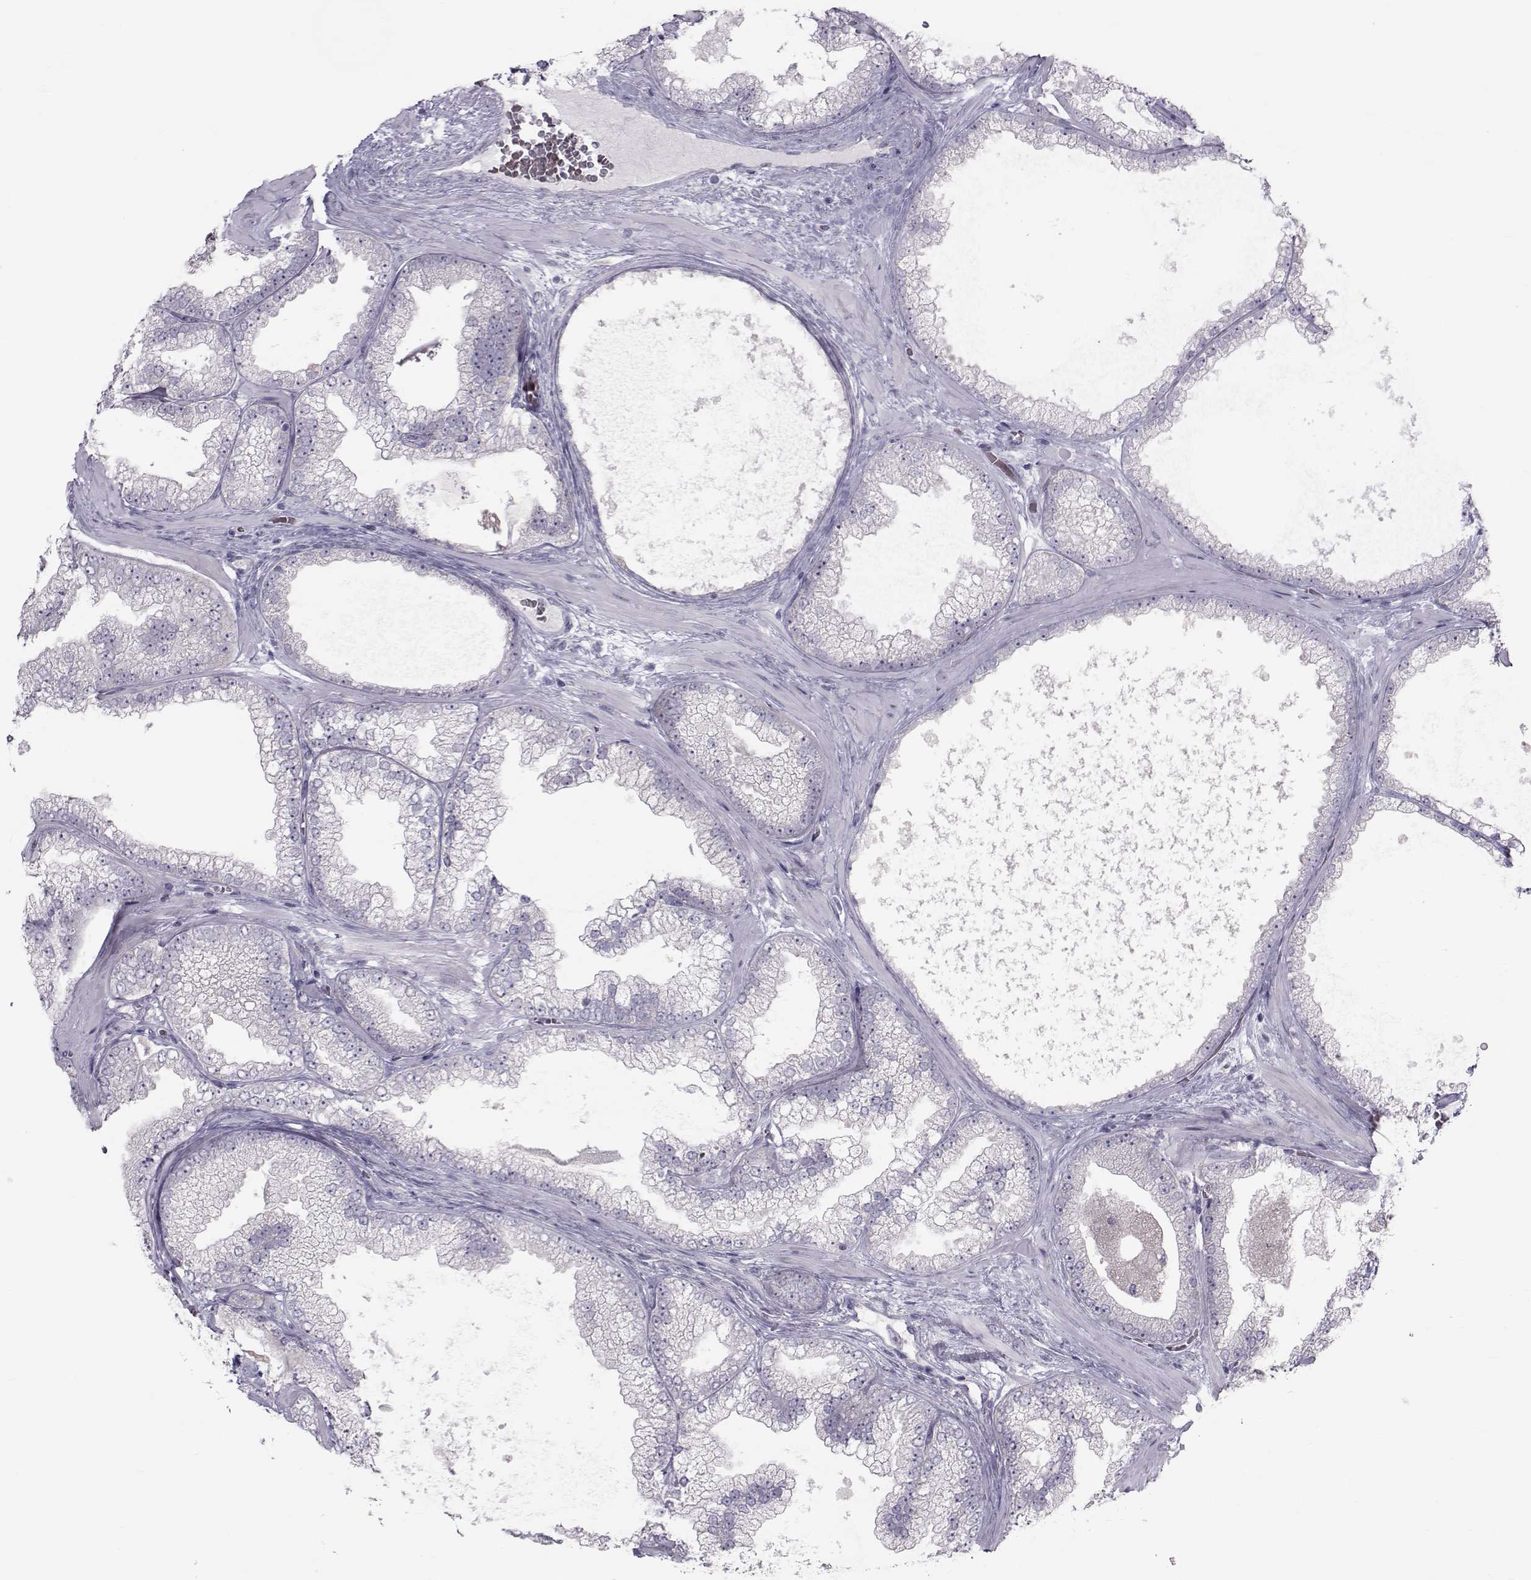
{"staining": {"intensity": "negative", "quantity": "none", "location": "none"}, "tissue": "prostate cancer", "cell_type": "Tumor cells", "image_type": "cancer", "snomed": [{"axis": "morphology", "description": "Adenocarcinoma, Low grade"}, {"axis": "topography", "description": "Prostate"}], "caption": "Protein analysis of low-grade adenocarcinoma (prostate) shows no significant positivity in tumor cells.", "gene": "GARIN3", "patient": {"sex": "male", "age": 57}}